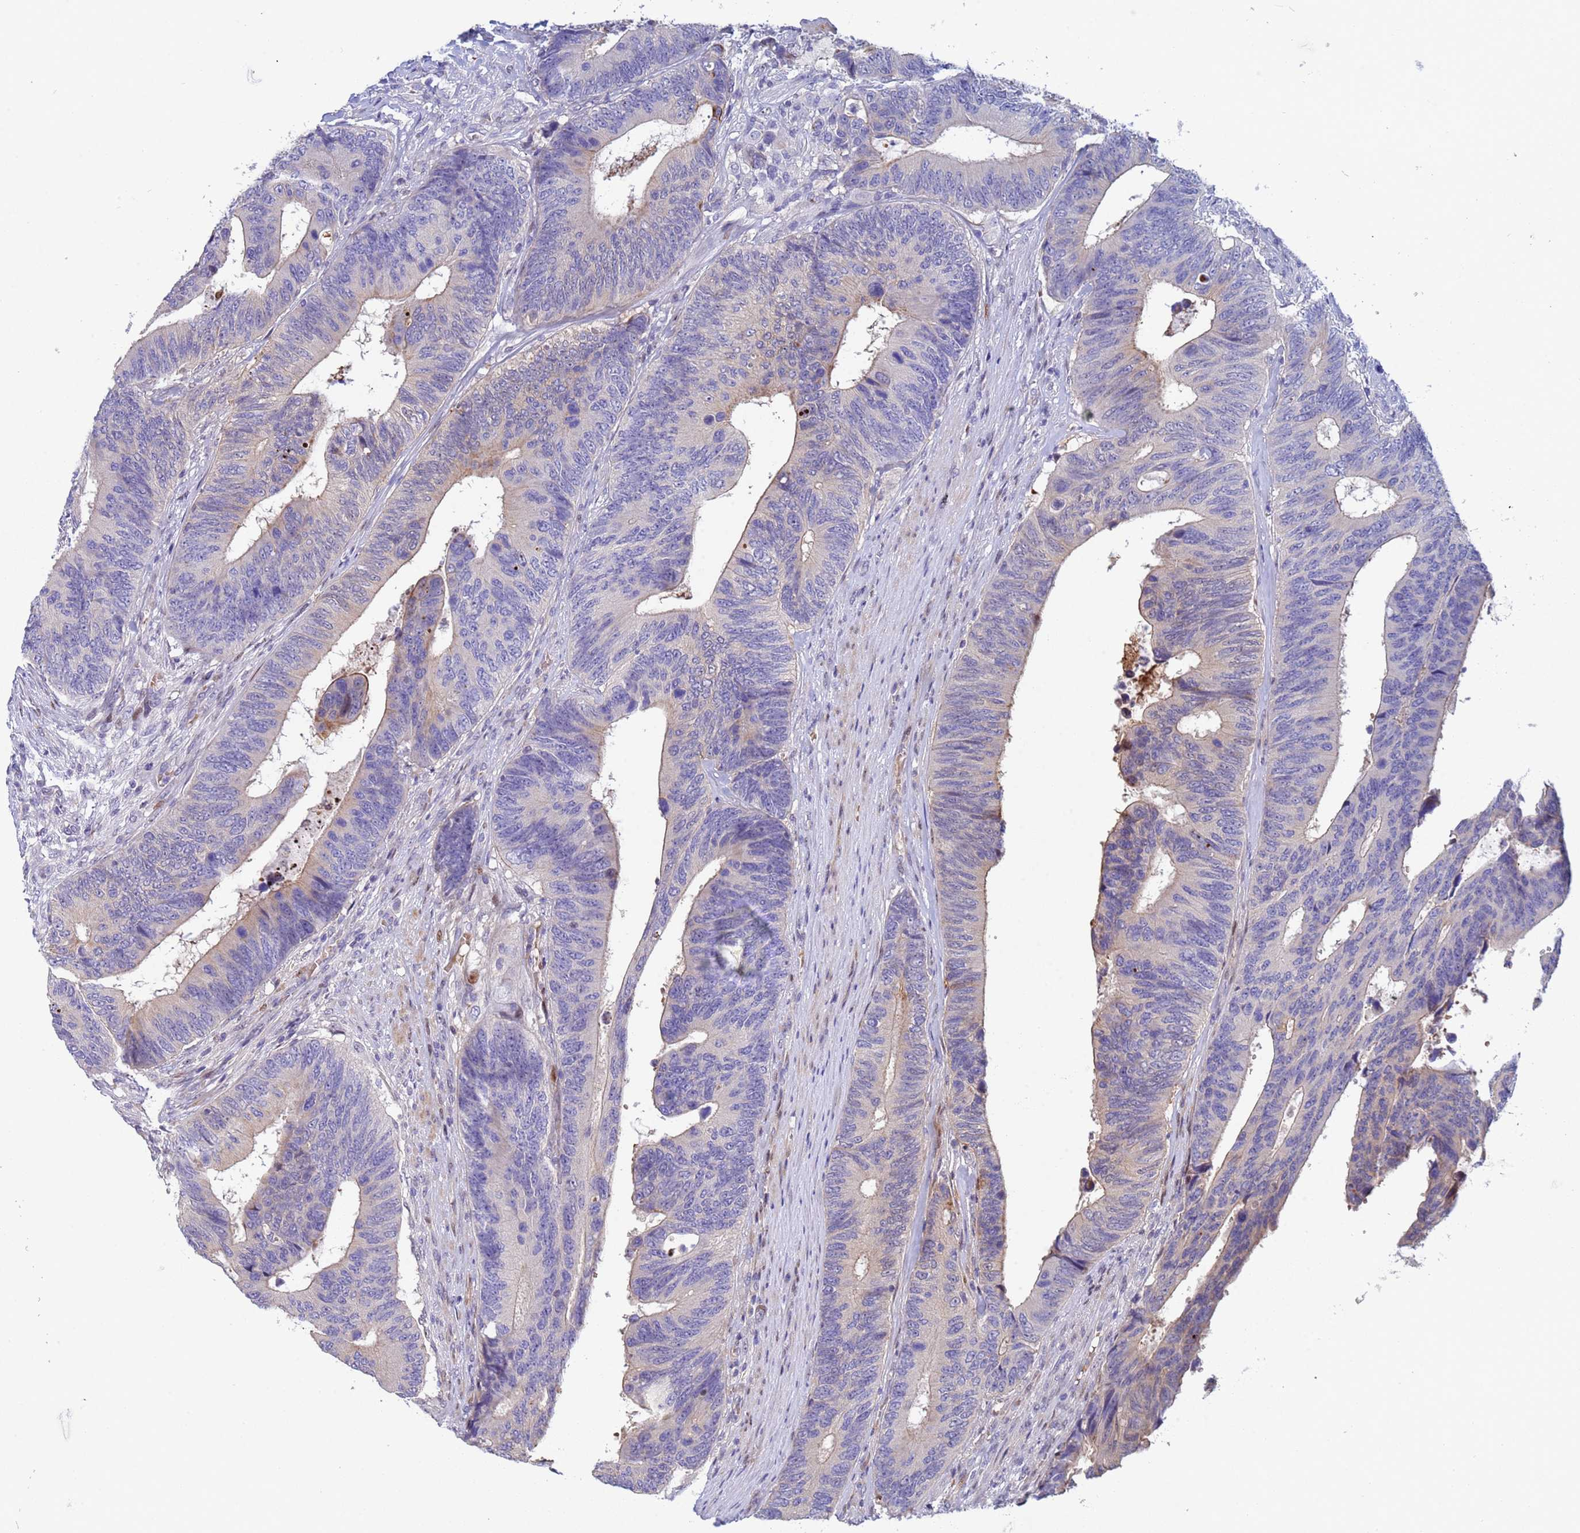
{"staining": {"intensity": "weak", "quantity": "<25%", "location": "cytoplasmic/membranous"}, "tissue": "colorectal cancer", "cell_type": "Tumor cells", "image_type": "cancer", "snomed": [{"axis": "morphology", "description": "Adenocarcinoma, NOS"}, {"axis": "topography", "description": "Colon"}], "caption": "A photomicrograph of colorectal cancer stained for a protein exhibits no brown staining in tumor cells.", "gene": "PPP6R1", "patient": {"sex": "male", "age": 87}}